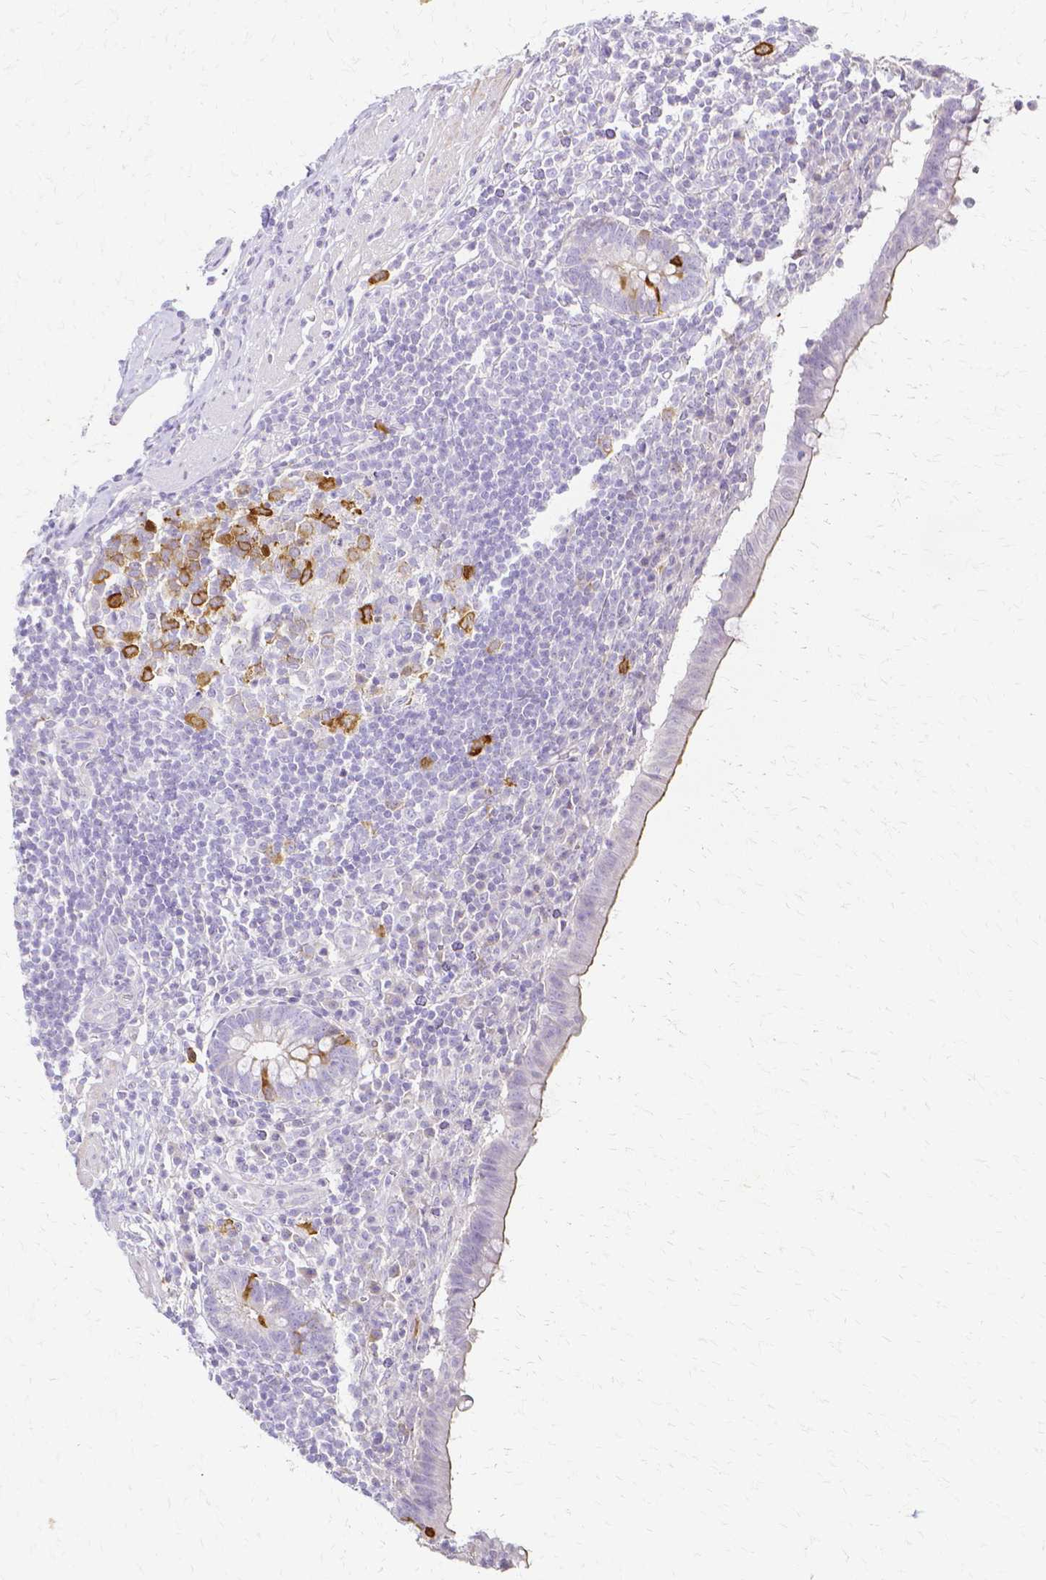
{"staining": {"intensity": "moderate", "quantity": "<25%", "location": "cytoplasmic/membranous"}, "tissue": "appendix", "cell_type": "Glandular cells", "image_type": "normal", "snomed": [{"axis": "morphology", "description": "Normal tissue, NOS"}, {"axis": "topography", "description": "Appendix"}], "caption": "A brown stain highlights moderate cytoplasmic/membranous expression of a protein in glandular cells of unremarkable human appendix.", "gene": "CCNB1", "patient": {"sex": "female", "age": 56}}